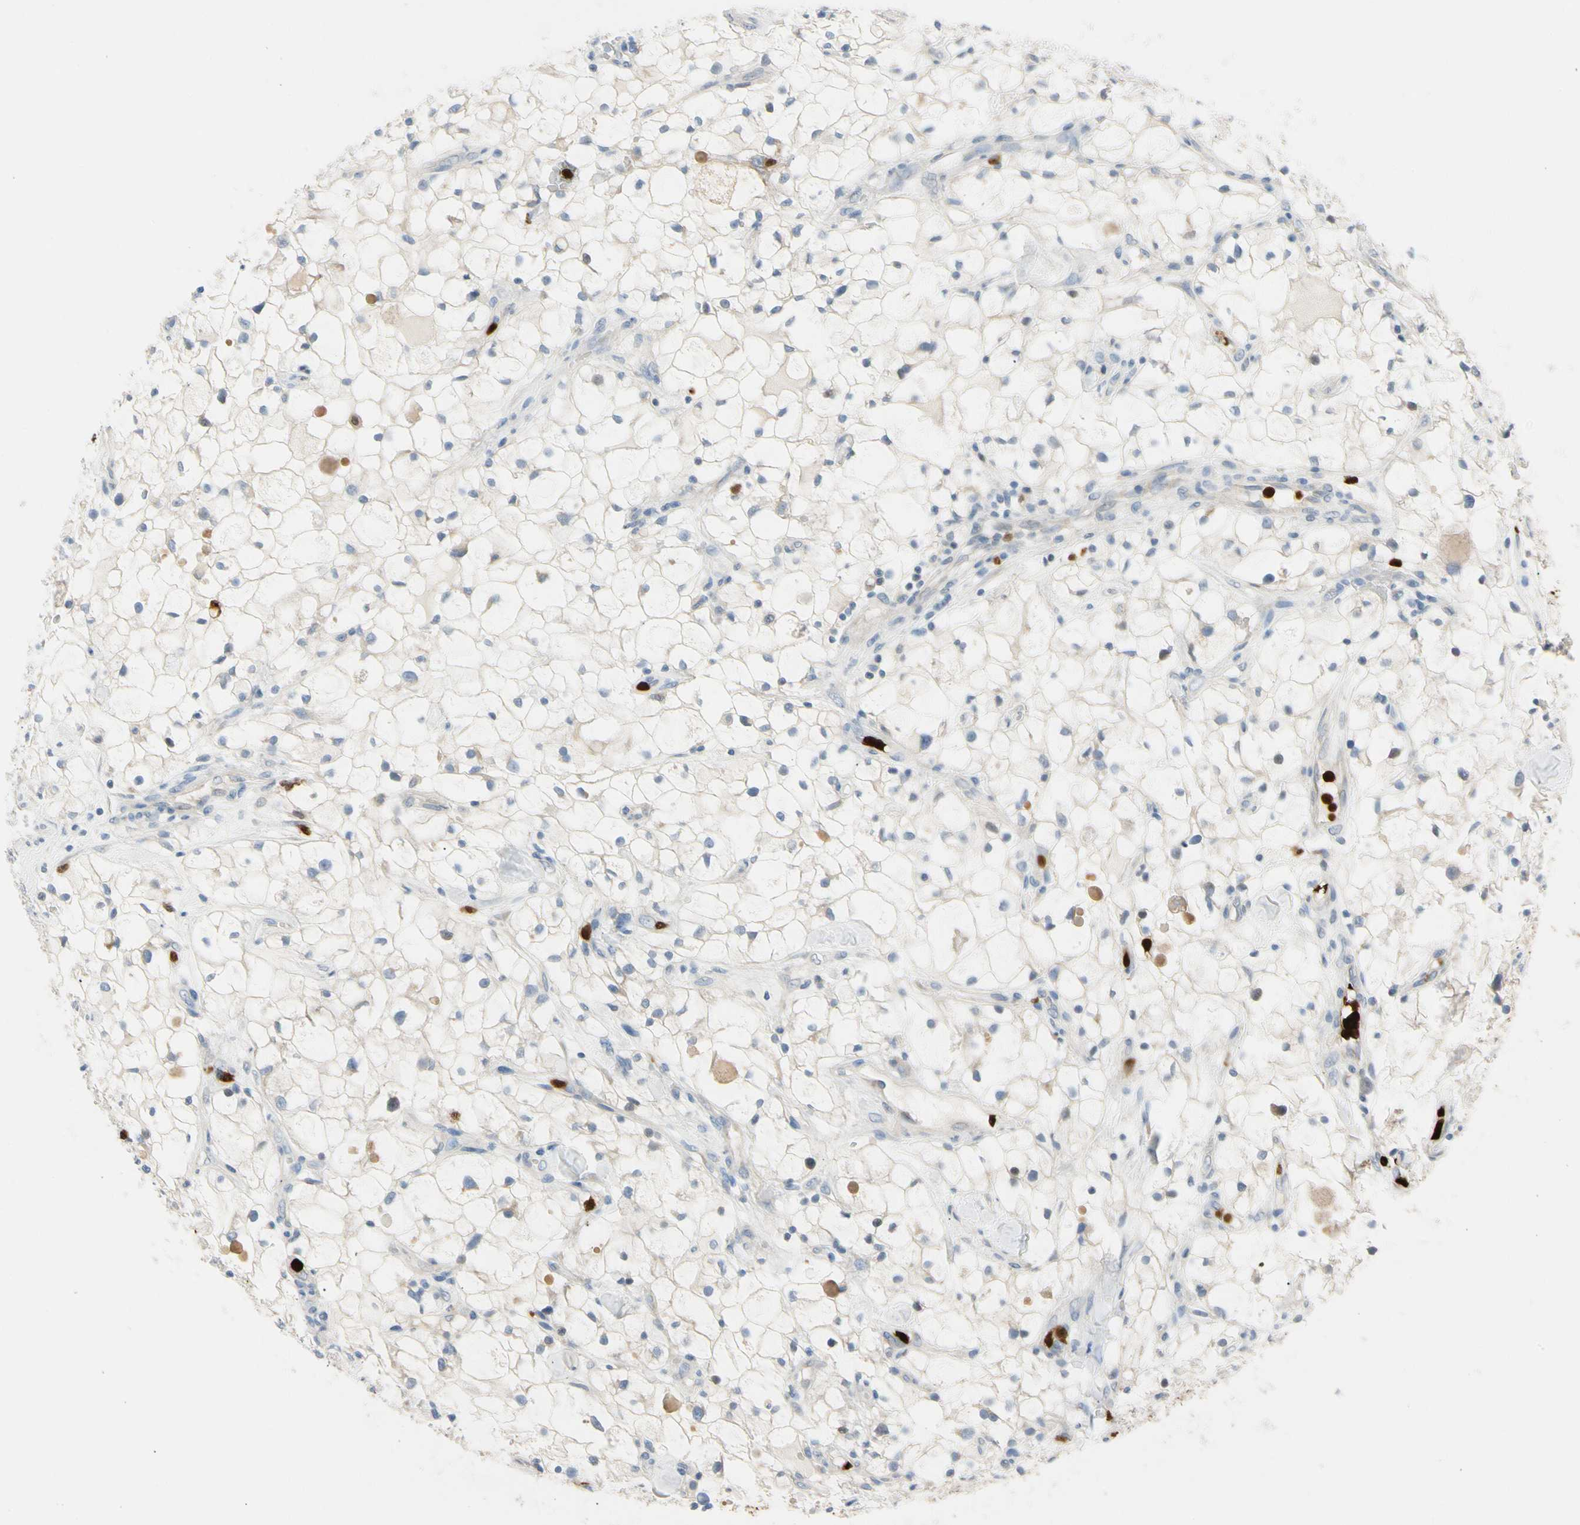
{"staining": {"intensity": "negative", "quantity": "none", "location": "none"}, "tissue": "renal cancer", "cell_type": "Tumor cells", "image_type": "cancer", "snomed": [{"axis": "morphology", "description": "Adenocarcinoma, NOS"}, {"axis": "topography", "description": "Kidney"}], "caption": "IHC histopathology image of human renal cancer stained for a protein (brown), which demonstrates no positivity in tumor cells.", "gene": "TRAF5", "patient": {"sex": "female", "age": 60}}